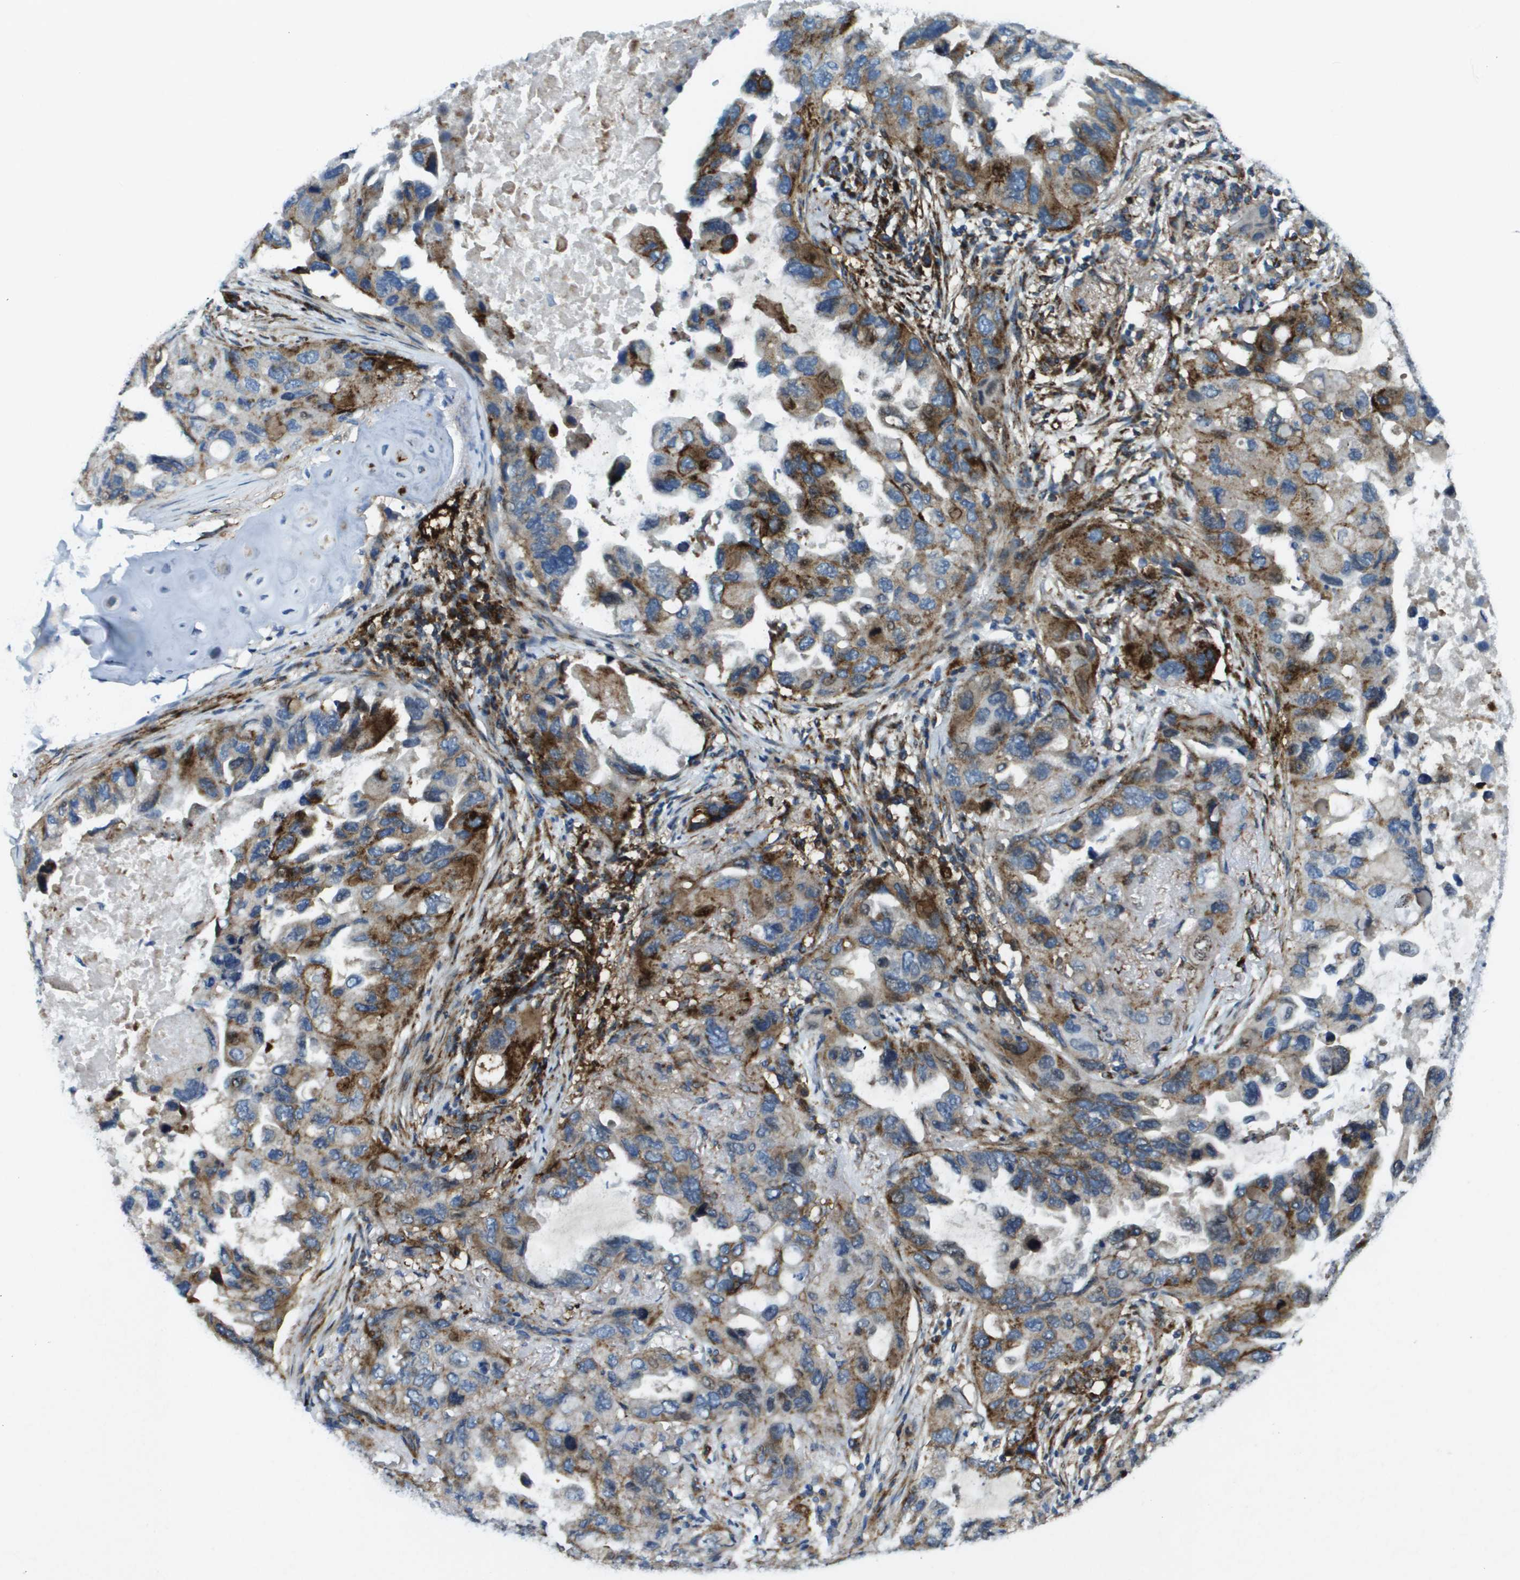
{"staining": {"intensity": "moderate", "quantity": "25%-75%", "location": "cytoplasmic/membranous"}, "tissue": "lung cancer", "cell_type": "Tumor cells", "image_type": "cancer", "snomed": [{"axis": "morphology", "description": "Squamous cell carcinoma, NOS"}, {"axis": "topography", "description": "Lung"}], "caption": "Immunohistochemical staining of human squamous cell carcinoma (lung) reveals moderate cytoplasmic/membranous protein positivity in approximately 25%-75% of tumor cells.", "gene": "SDC1", "patient": {"sex": "female", "age": 73}}